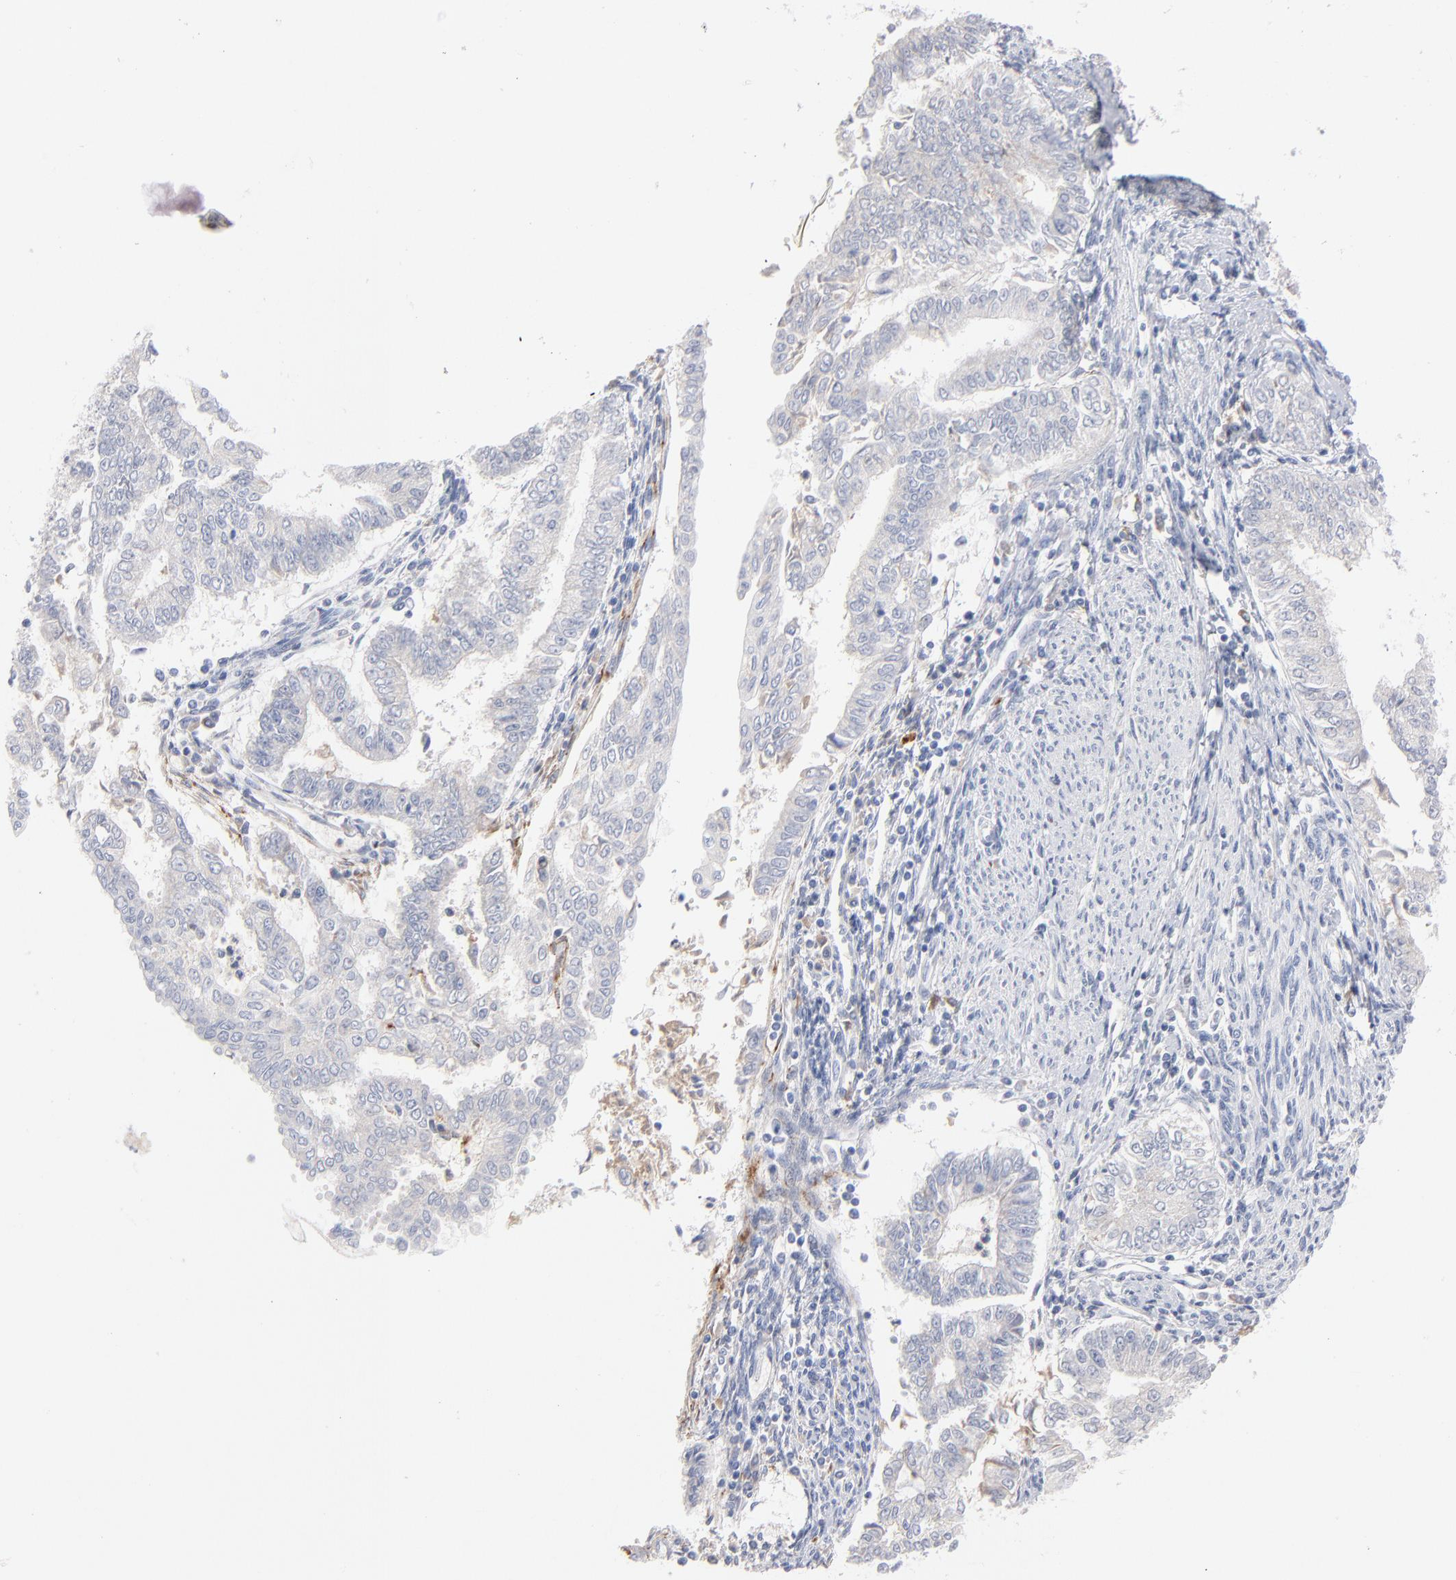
{"staining": {"intensity": "negative", "quantity": "none", "location": "none"}, "tissue": "endometrial cancer", "cell_type": "Tumor cells", "image_type": "cancer", "snomed": [{"axis": "morphology", "description": "Adenocarcinoma, NOS"}, {"axis": "topography", "description": "Endometrium"}], "caption": "IHC of human adenocarcinoma (endometrial) shows no expression in tumor cells.", "gene": "F12", "patient": {"sex": "female", "age": 66}}